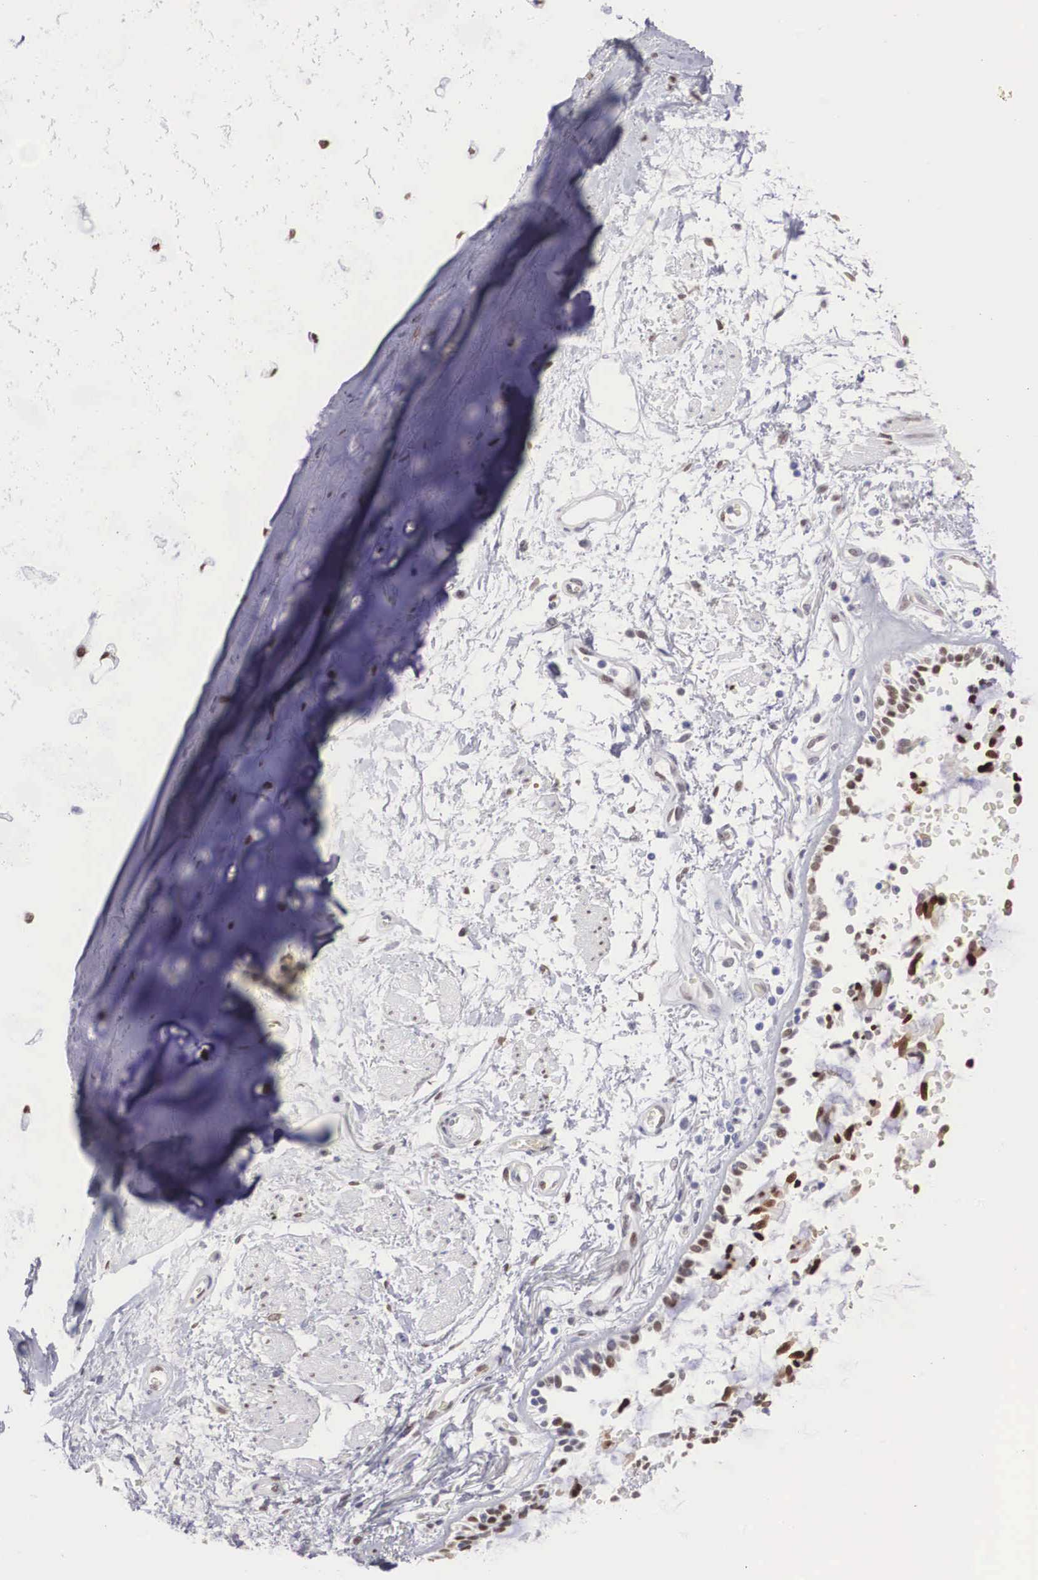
{"staining": {"intensity": "strong", "quantity": ">75%", "location": "nuclear"}, "tissue": "bronchus", "cell_type": "Respiratory epithelial cells", "image_type": "normal", "snomed": [{"axis": "morphology", "description": "Normal tissue, NOS"}, {"axis": "topography", "description": "Cartilage tissue"}, {"axis": "topography", "description": "Lung"}], "caption": "Immunohistochemical staining of normal human bronchus displays >75% levels of strong nuclear protein staining in approximately >75% of respiratory epithelial cells.", "gene": "HMGN5", "patient": {"sex": "male", "age": 65}}